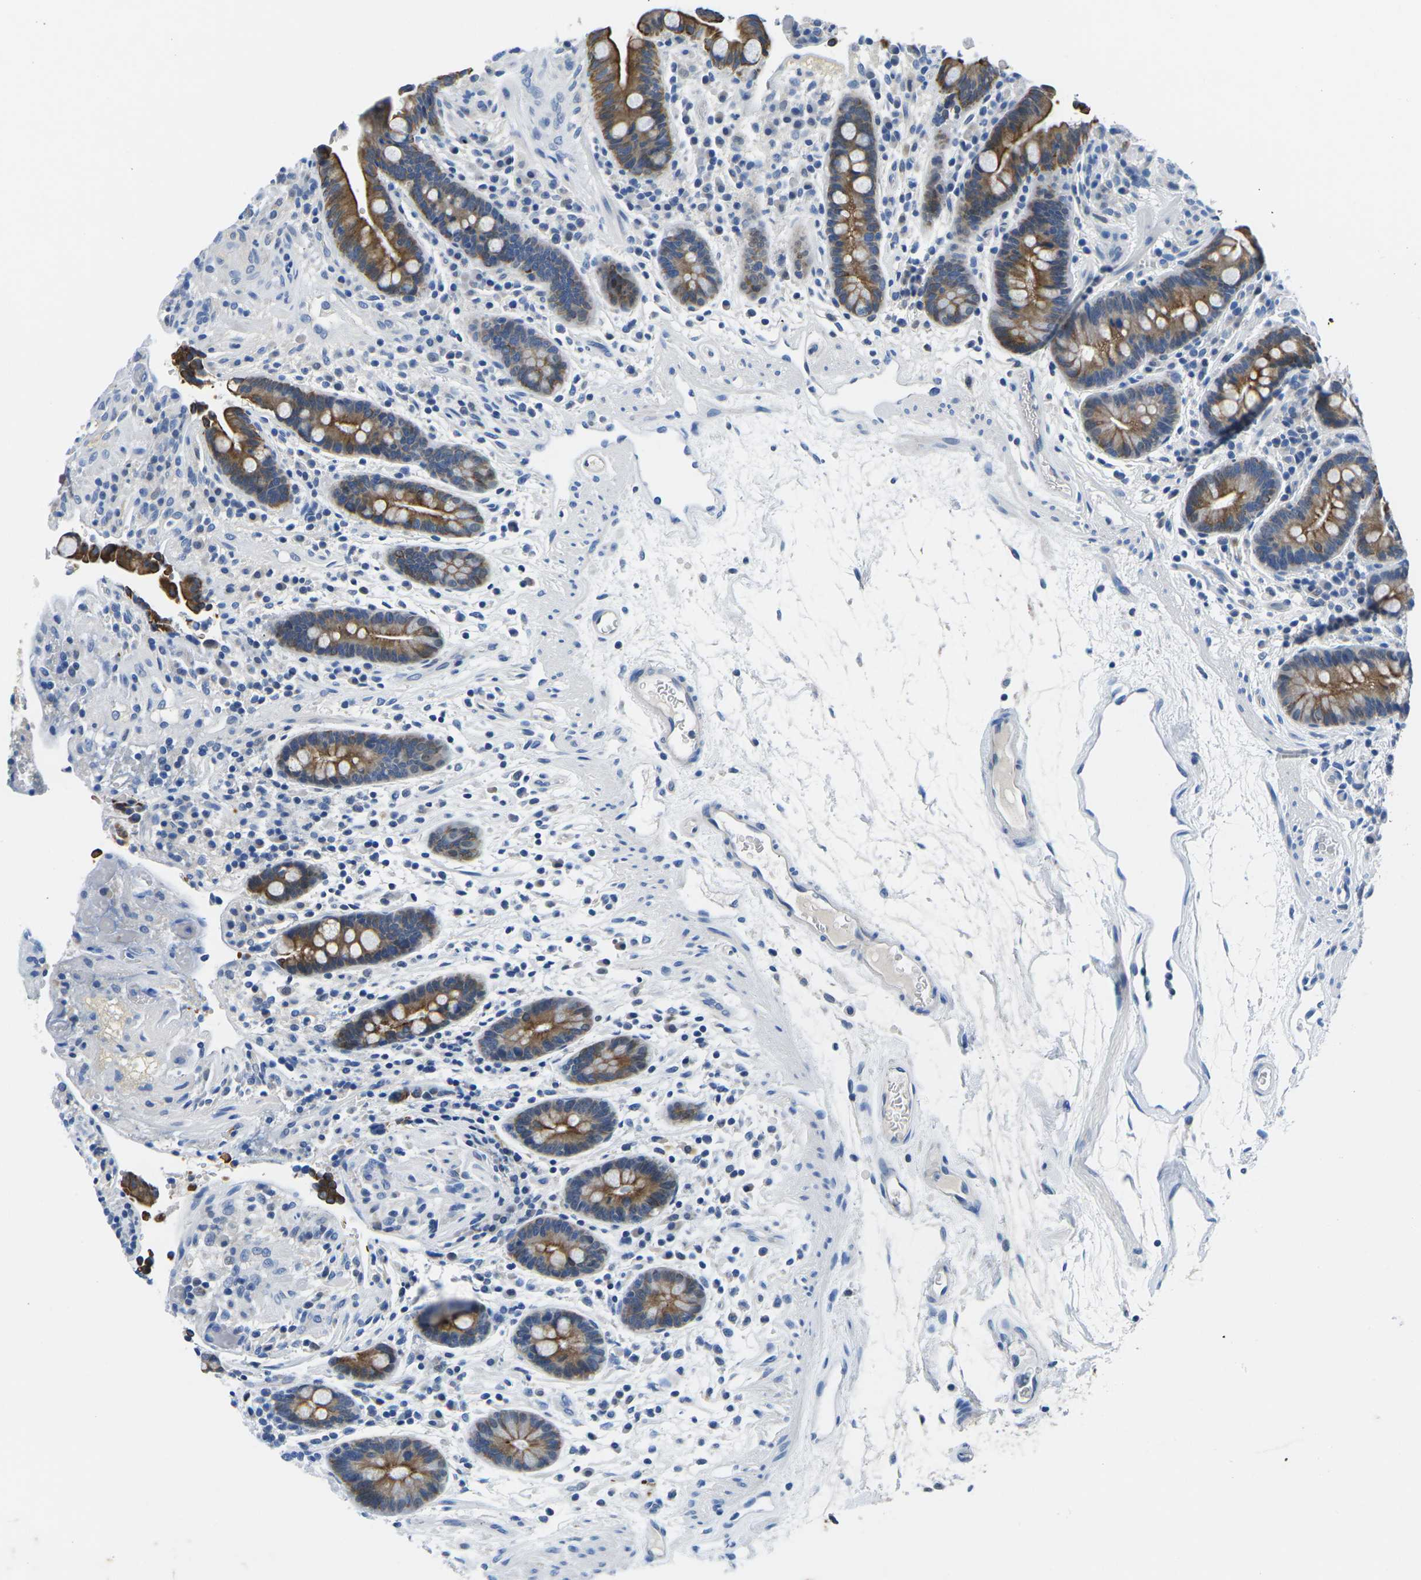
{"staining": {"intensity": "negative", "quantity": "none", "location": "none"}, "tissue": "colon", "cell_type": "Endothelial cells", "image_type": "normal", "snomed": [{"axis": "morphology", "description": "Normal tissue, NOS"}, {"axis": "topography", "description": "Colon"}], "caption": "DAB immunohistochemical staining of benign colon reveals no significant staining in endothelial cells. Brightfield microscopy of immunohistochemistry (IHC) stained with DAB (3,3'-diaminobenzidine) (brown) and hematoxylin (blue), captured at high magnification.", "gene": "TM6SF1", "patient": {"sex": "male", "age": 73}}